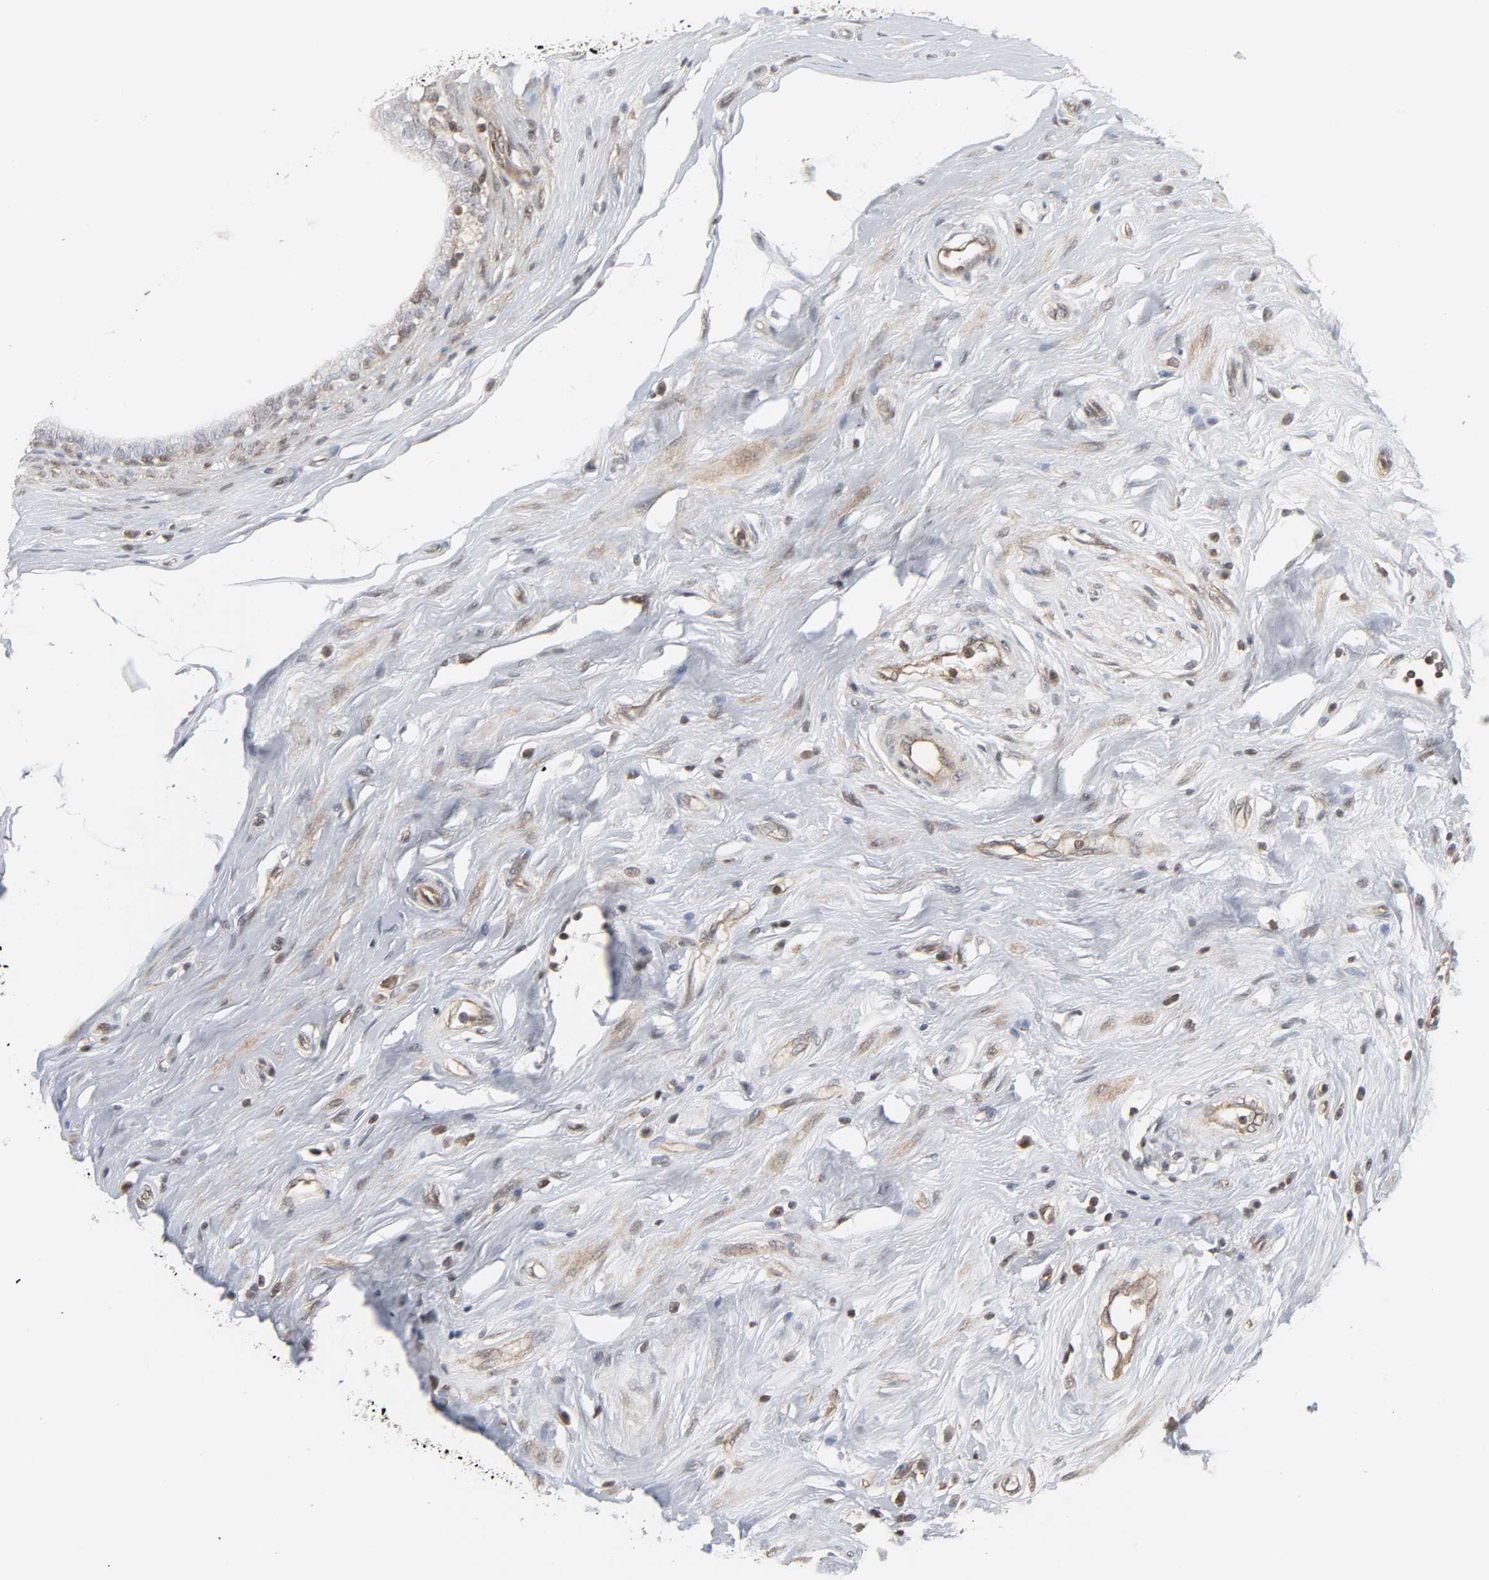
{"staining": {"intensity": "weak", "quantity": ">75%", "location": "cytoplasmic/membranous"}, "tissue": "epididymis", "cell_type": "Glandular cells", "image_type": "normal", "snomed": [{"axis": "morphology", "description": "Normal tissue, NOS"}, {"axis": "morphology", "description": "Inflammation, NOS"}, {"axis": "topography", "description": "Epididymis"}], "caption": "Weak cytoplasmic/membranous staining for a protein is identified in approximately >75% of glandular cells of unremarkable epididymis using immunohistochemistry.", "gene": "GSK3A", "patient": {"sex": "male", "age": 84}}